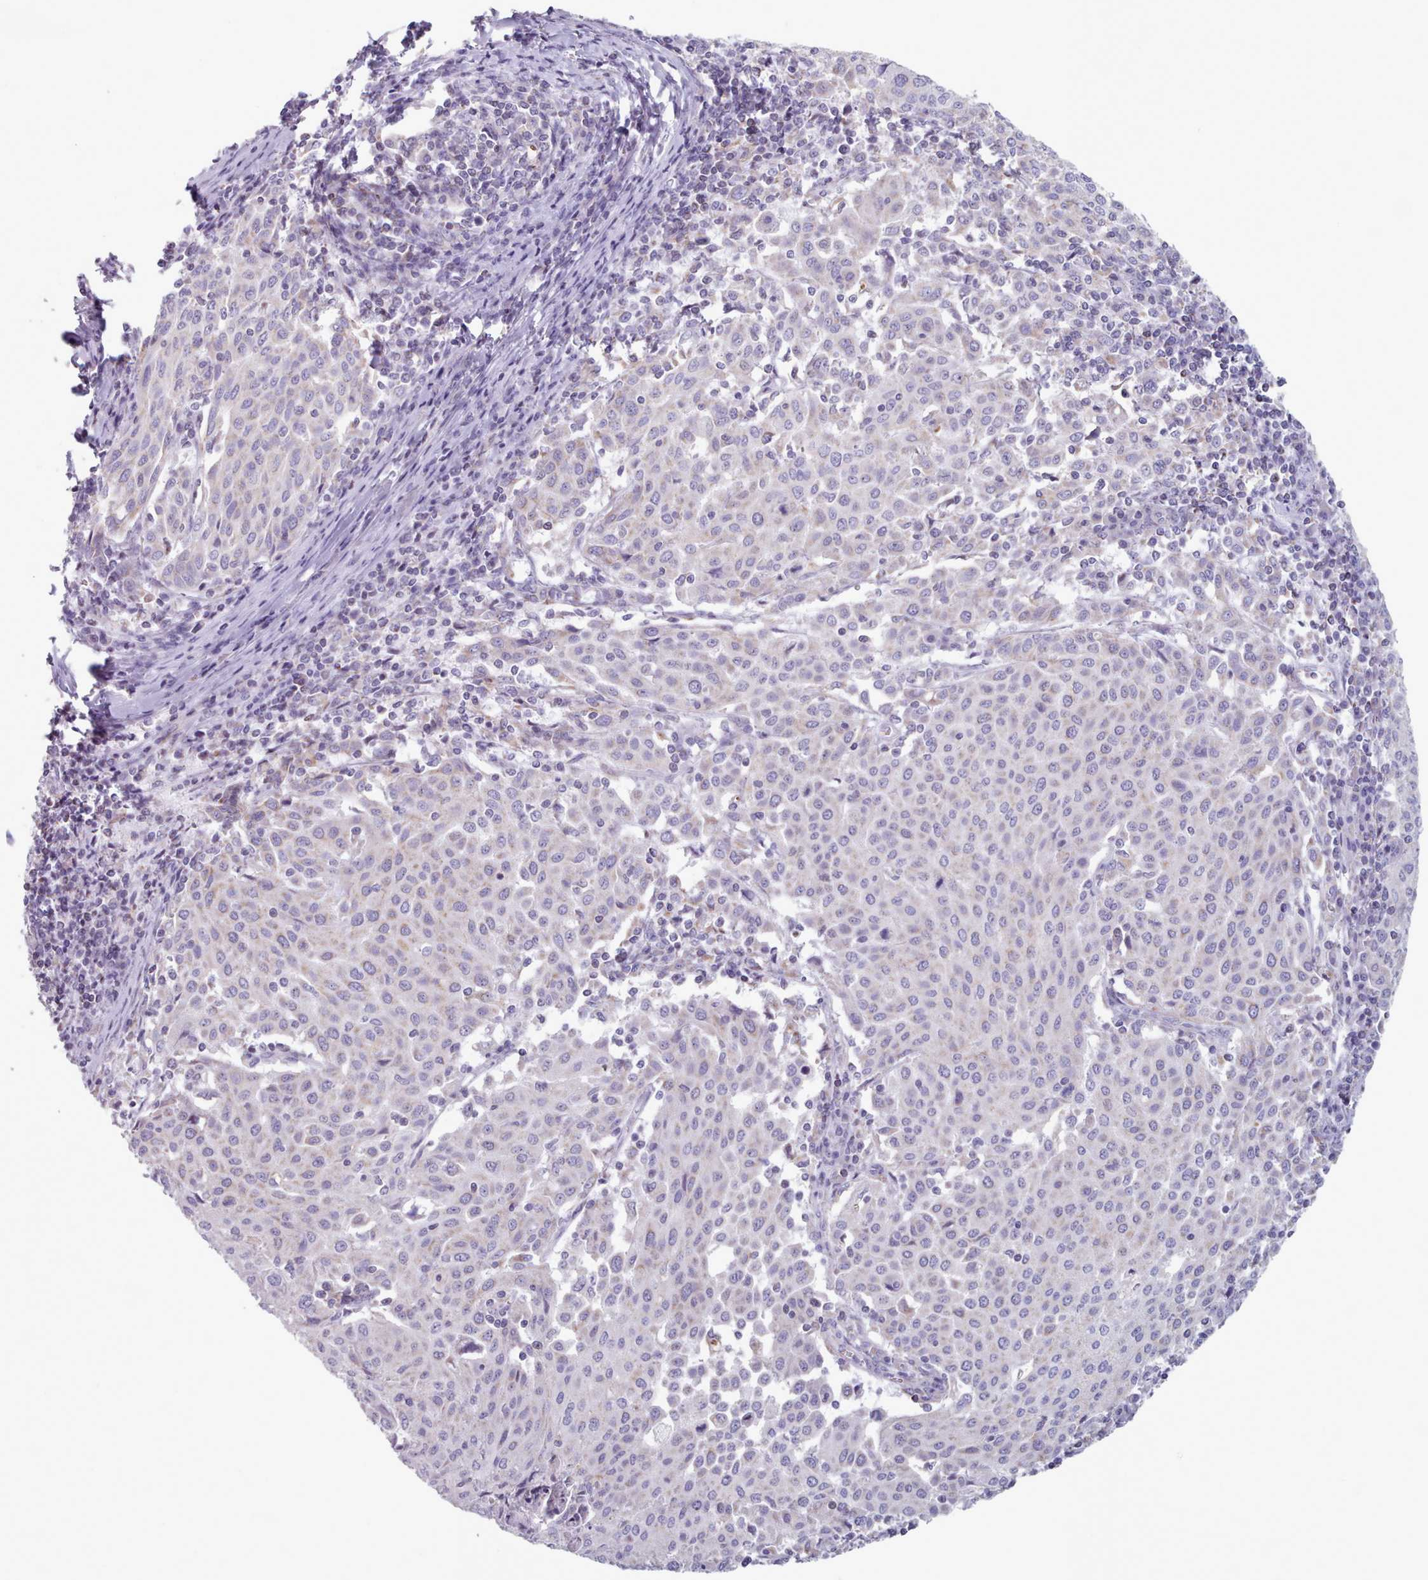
{"staining": {"intensity": "negative", "quantity": "none", "location": "none"}, "tissue": "cervical cancer", "cell_type": "Tumor cells", "image_type": "cancer", "snomed": [{"axis": "morphology", "description": "Squamous cell carcinoma, NOS"}, {"axis": "topography", "description": "Cervix"}], "caption": "IHC histopathology image of neoplastic tissue: cervical squamous cell carcinoma stained with DAB (3,3'-diaminobenzidine) displays no significant protein staining in tumor cells.", "gene": "FAM170B", "patient": {"sex": "female", "age": 46}}